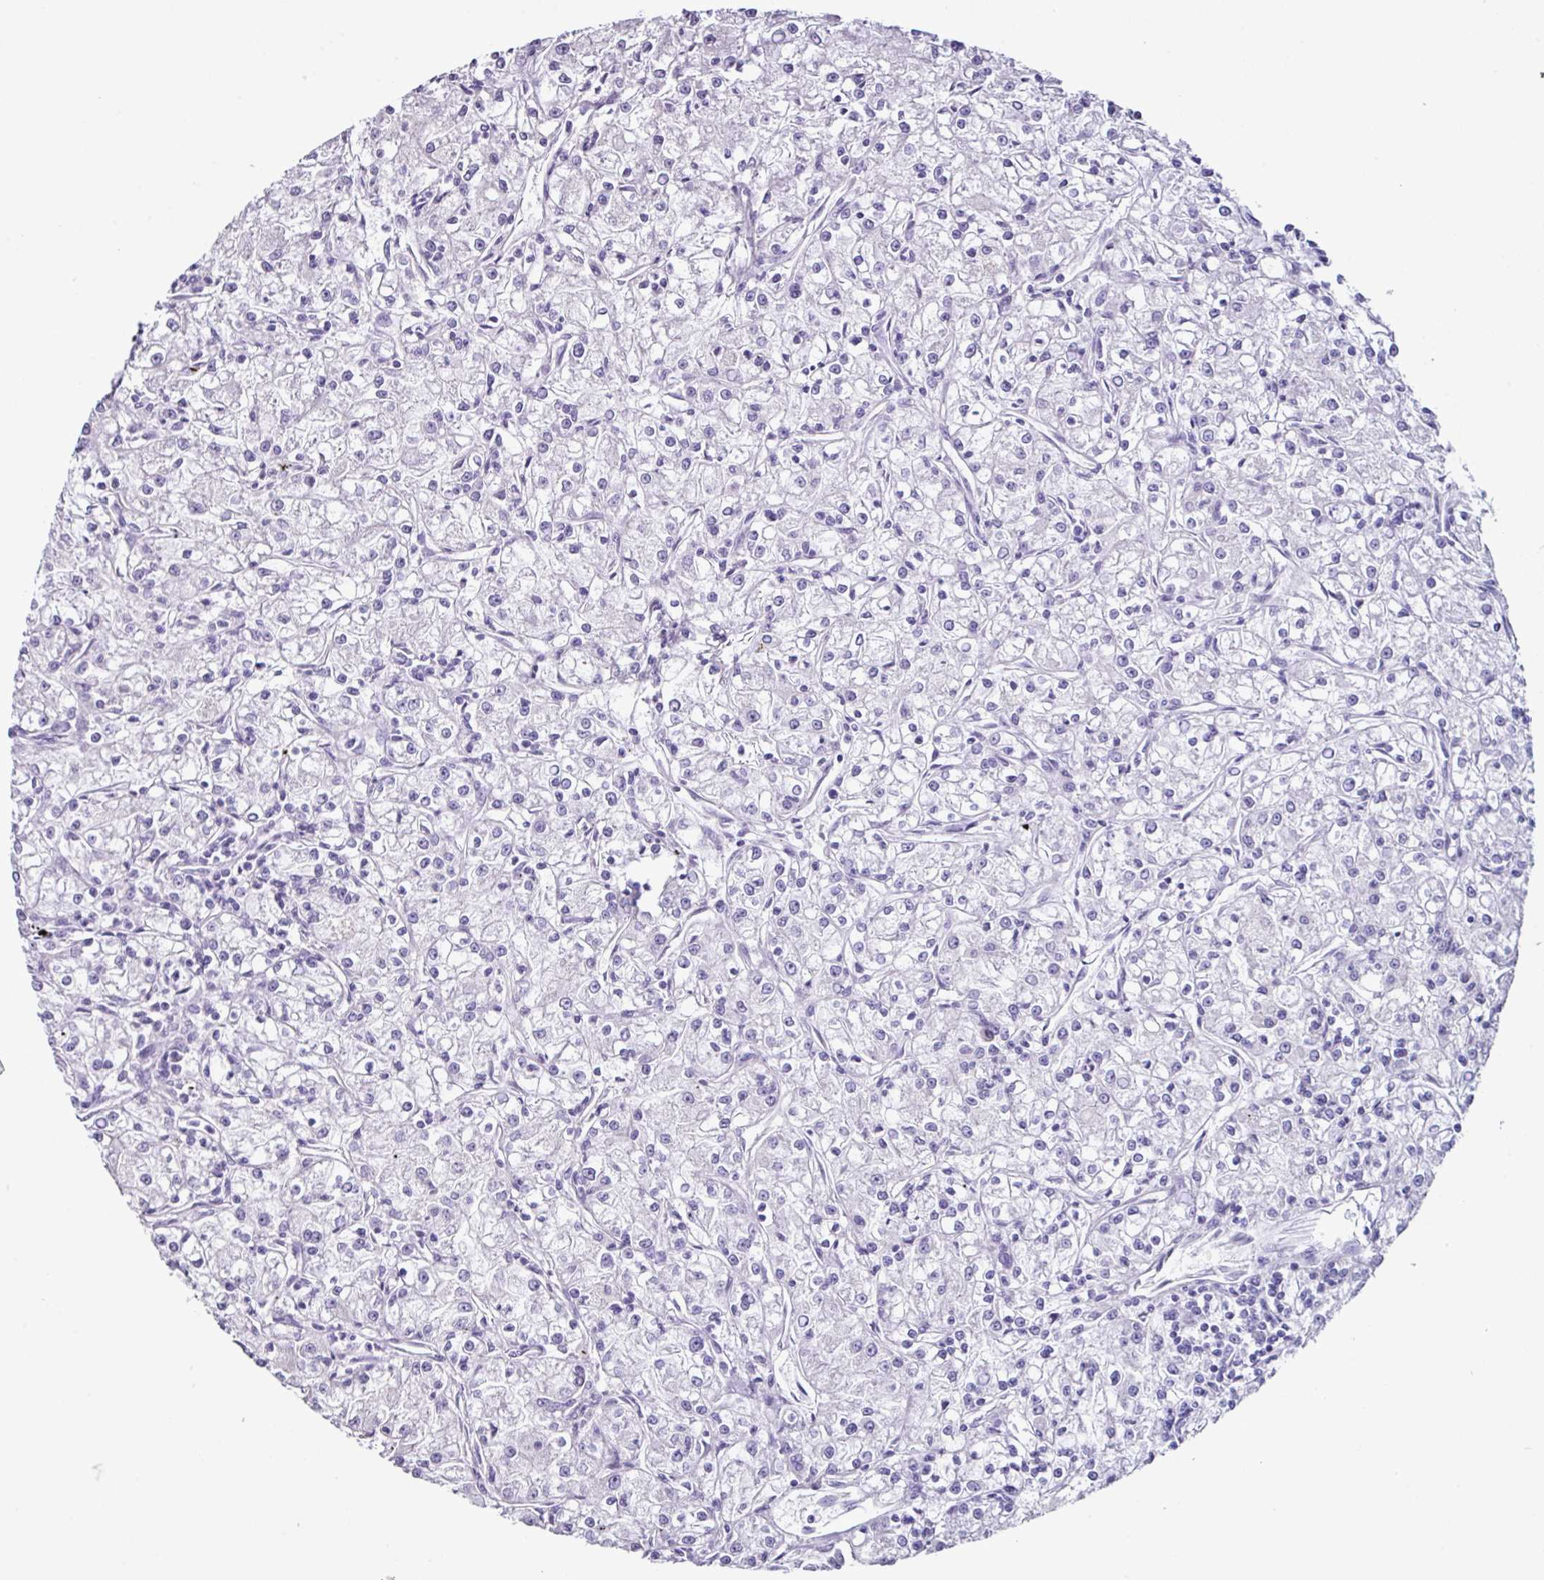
{"staining": {"intensity": "negative", "quantity": "none", "location": "none"}, "tissue": "renal cancer", "cell_type": "Tumor cells", "image_type": "cancer", "snomed": [{"axis": "morphology", "description": "Adenocarcinoma, NOS"}, {"axis": "topography", "description": "Kidney"}], "caption": "Renal cancer (adenocarcinoma) was stained to show a protein in brown. There is no significant staining in tumor cells.", "gene": "GLP2R", "patient": {"sex": "female", "age": 59}}